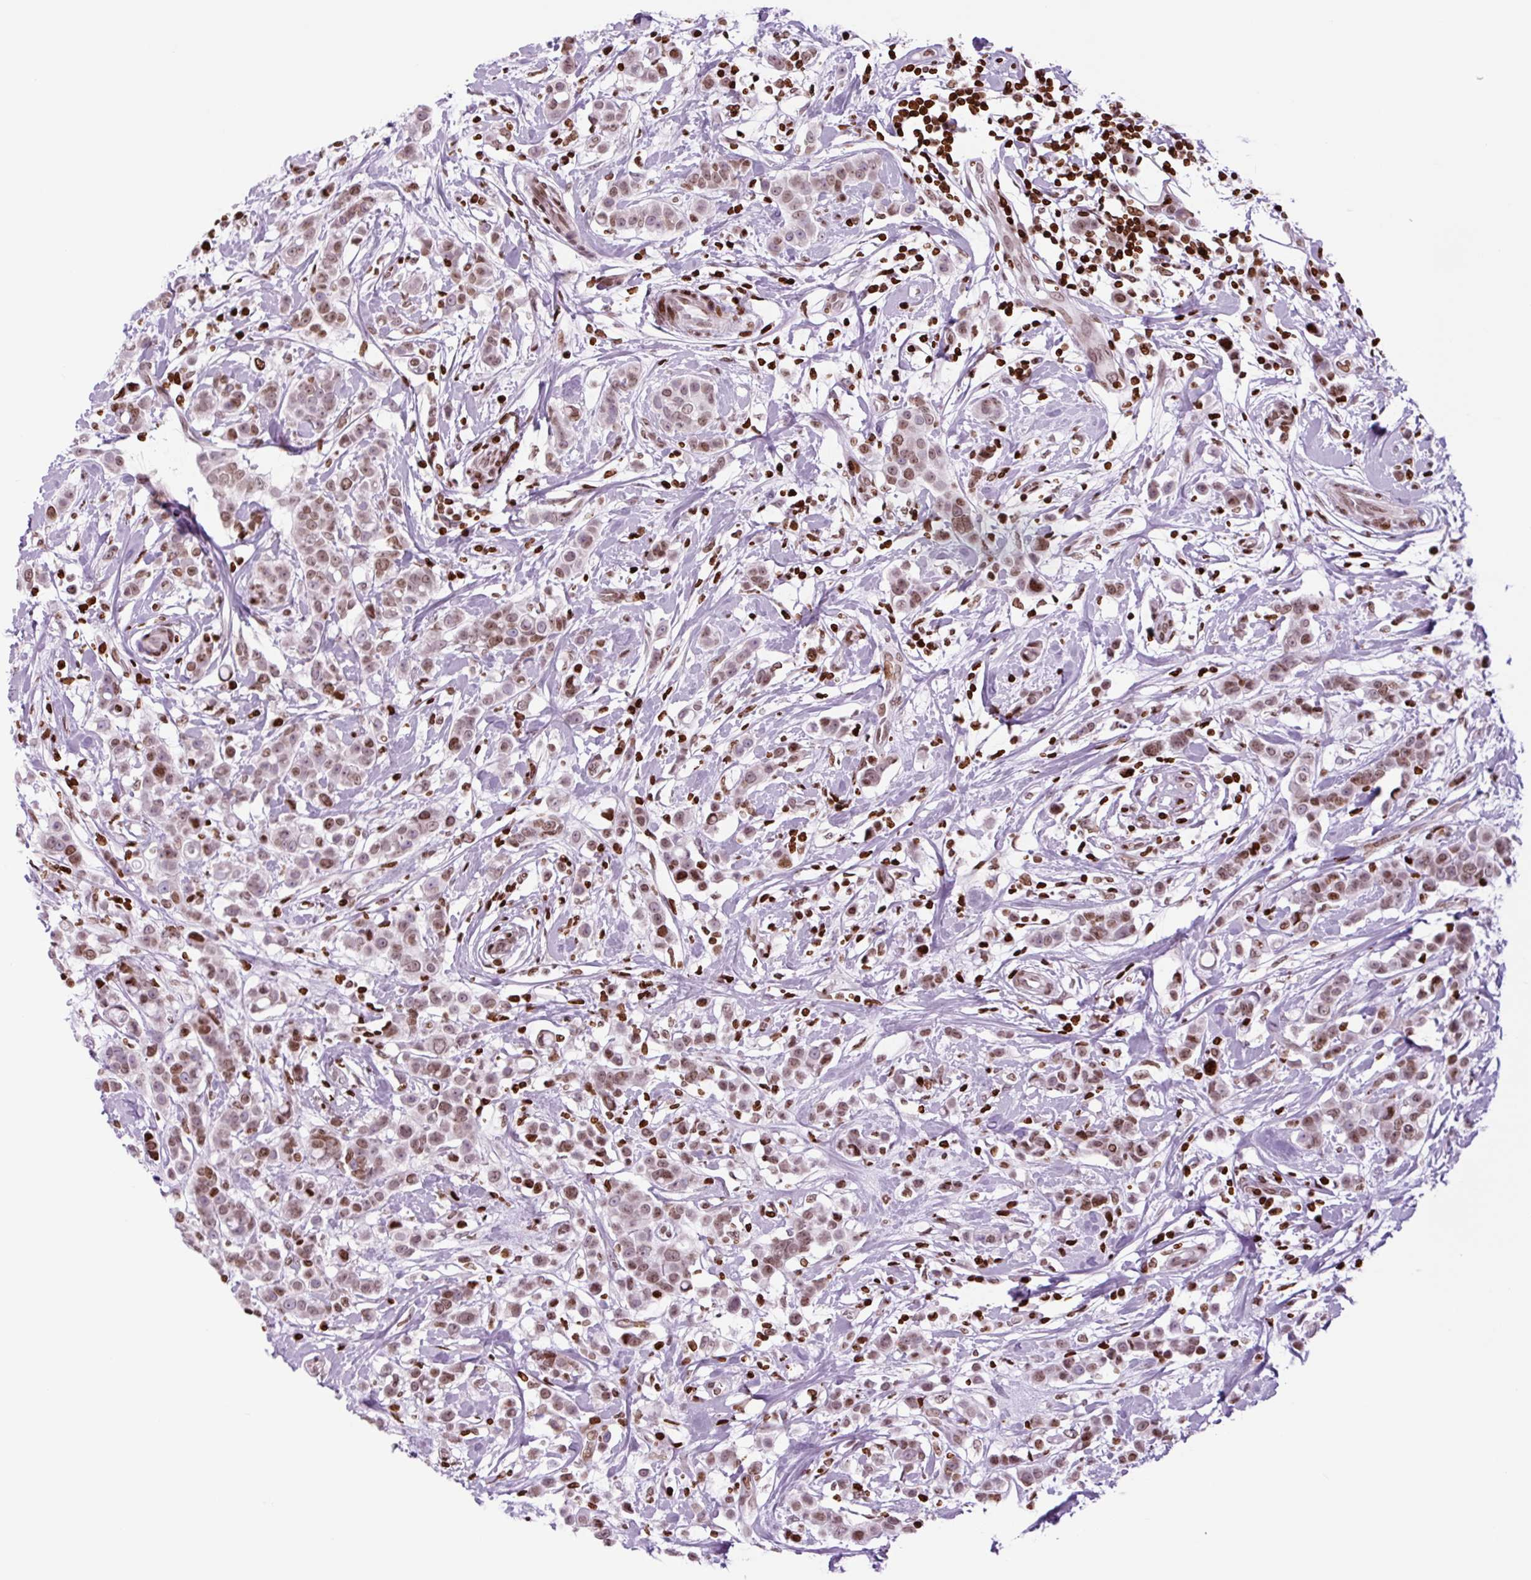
{"staining": {"intensity": "moderate", "quantity": "25%-75%", "location": "nuclear"}, "tissue": "breast cancer", "cell_type": "Tumor cells", "image_type": "cancer", "snomed": [{"axis": "morphology", "description": "Duct carcinoma"}, {"axis": "topography", "description": "Breast"}], "caption": "The image exhibits immunohistochemical staining of breast cancer. There is moderate nuclear expression is present in approximately 25%-75% of tumor cells. (Stains: DAB in brown, nuclei in blue, Microscopy: brightfield microscopy at high magnification).", "gene": "H1-3", "patient": {"sex": "female", "age": 27}}